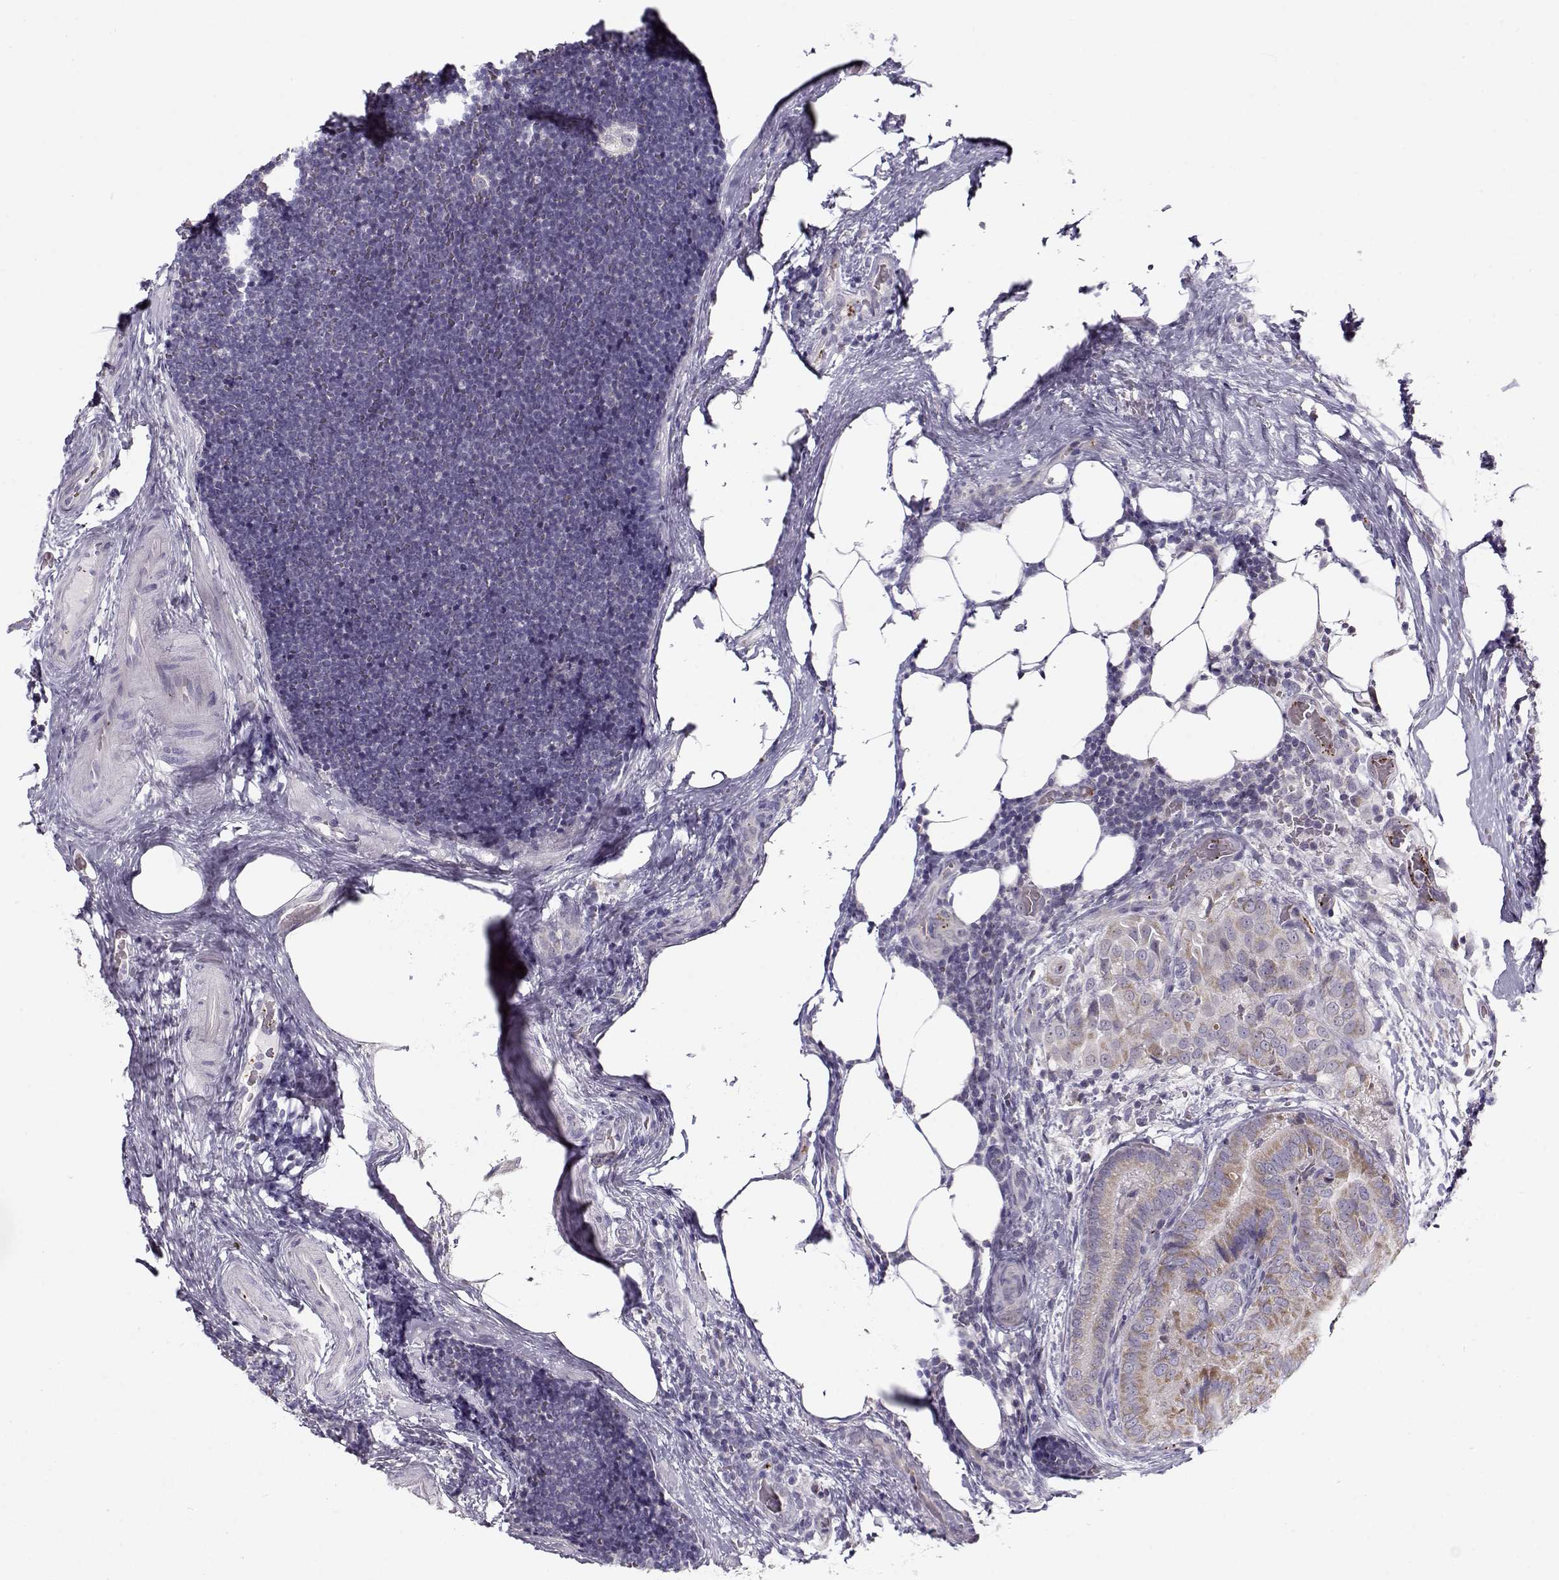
{"staining": {"intensity": "moderate", "quantity": "<25%", "location": "cytoplasmic/membranous"}, "tissue": "thyroid cancer", "cell_type": "Tumor cells", "image_type": "cancer", "snomed": [{"axis": "morphology", "description": "Papillary adenocarcinoma, NOS"}, {"axis": "topography", "description": "Thyroid gland"}], "caption": "Immunohistochemical staining of human thyroid papillary adenocarcinoma displays moderate cytoplasmic/membranous protein expression in about <25% of tumor cells. (brown staining indicates protein expression, while blue staining denotes nuclei).", "gene": "KLF17", "patient": {"sex": "male", "age": 61}}